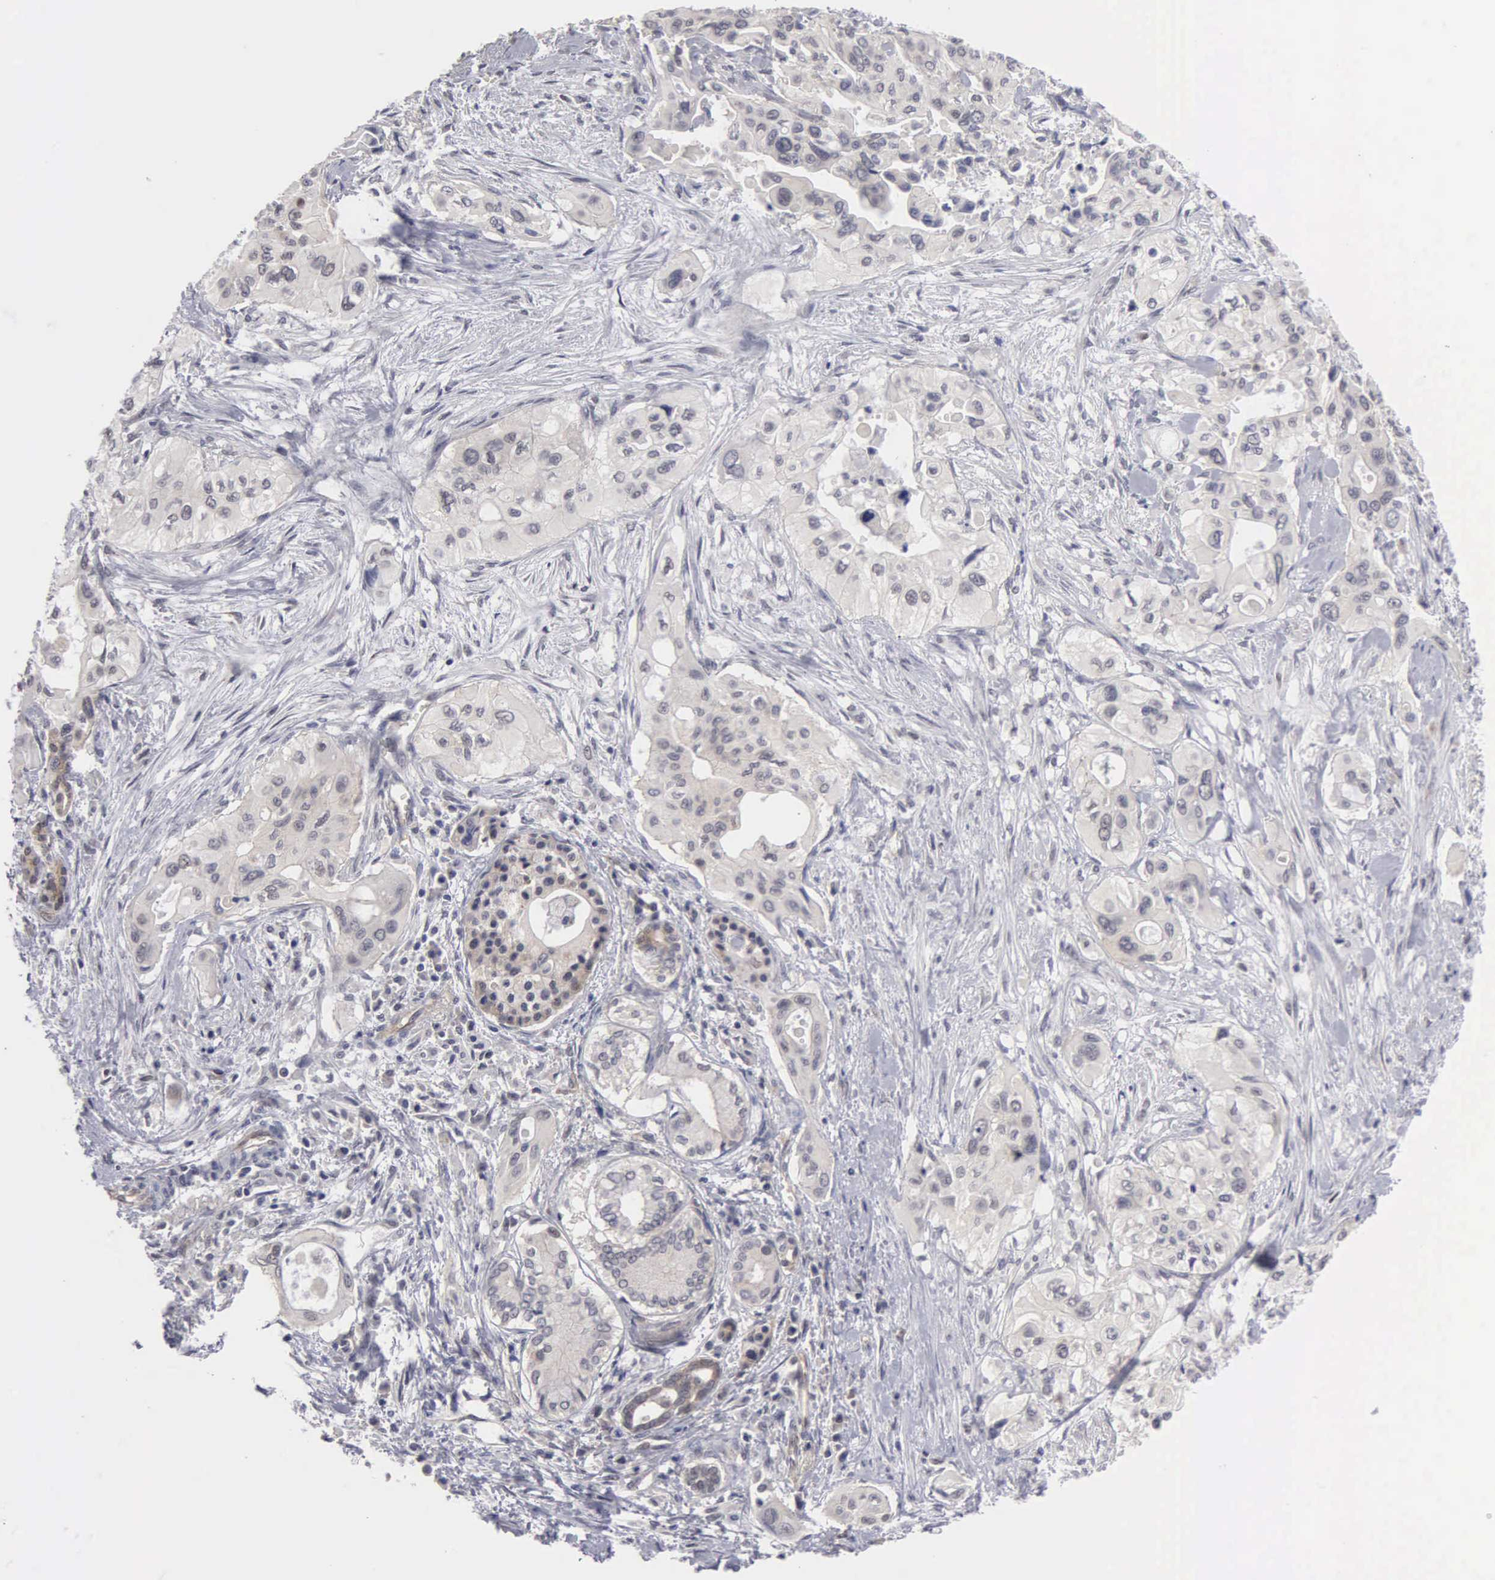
{"staining": {"intensity": "negative", "quantity": "none", "location": "none"}, "tissue": "pancreatic cancer", "cell_type": "Tumor cells", "image_type": "cancer", "snomed": [{"axis": "morphology", "description": "Adenocarcinoma, NOS"}, {"axis": "topography", "description": "Pancreas"}], "caption": "A high-resolution image shows immunohistochemistry staining of pancreatic adenocarcinoma, which shows no significant expression in tumor cells.", "gene": "ZBTB33", "patient": {"sex": "male", "age": 77}}